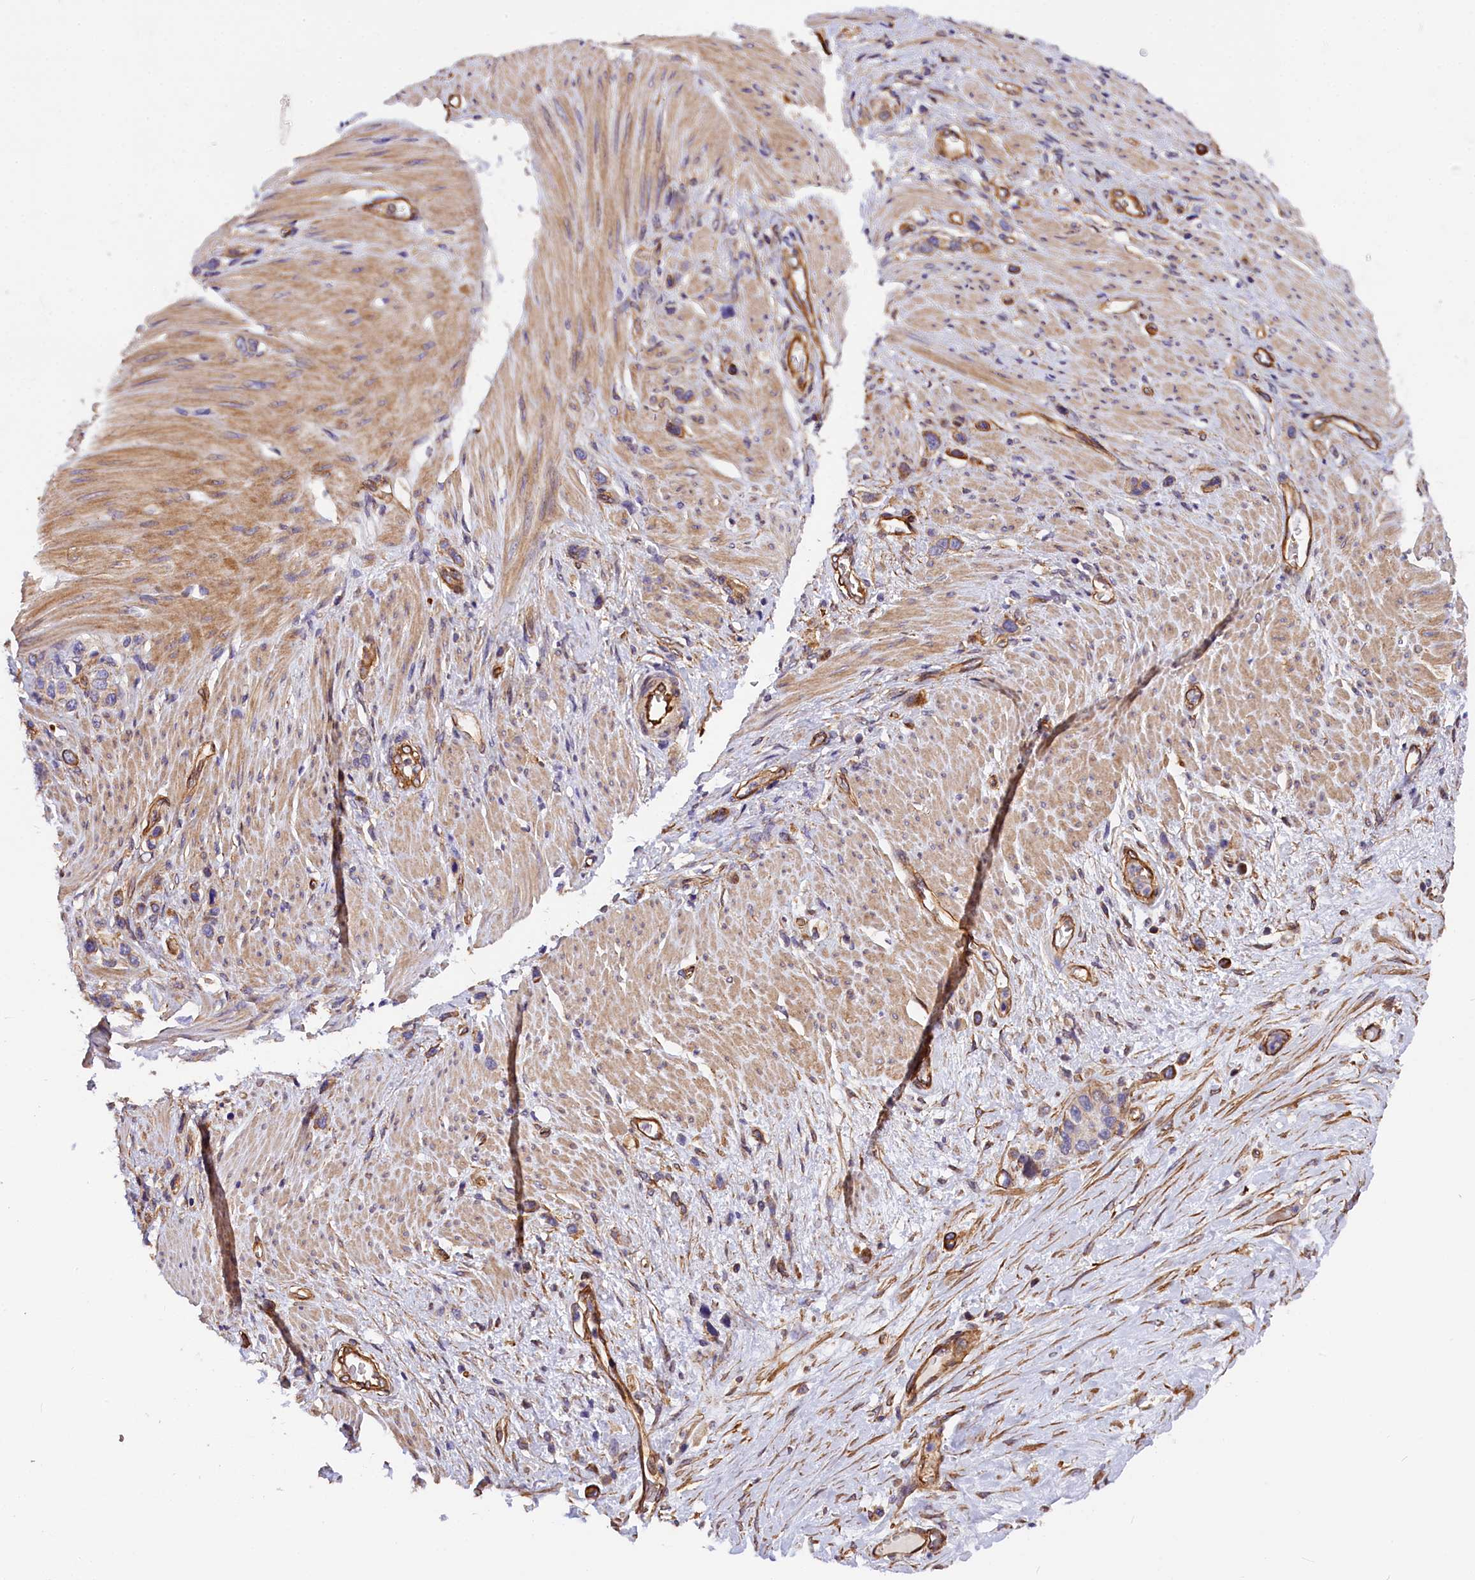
{"staining": {"intensity": "weak", "quantity": "<25%", "location": "cytoplasmic/membranous"}, "tissue": "stomach cancer", "cell_type": "Tumor cells", "image_type": "cancer", "snomed": [{"axis": "morphology", "description": "Adenocarcinoma, NOS"}, {"axis": "morphology", "description": "Adenocarcinoma, High grade"}, {"axis": "topography", "description": "Stomach, upper"}, {"axis": "topography", "description": "Stomach, lower"}], "caption": "An IHC micrograph of stomach cancer (adenocarcinoma) is shown. There is no staining in tumor cells of stomach cancer (adenocarcinoma).", "gene": "MED20", "patient": {"sex": "female", "age": 65}}